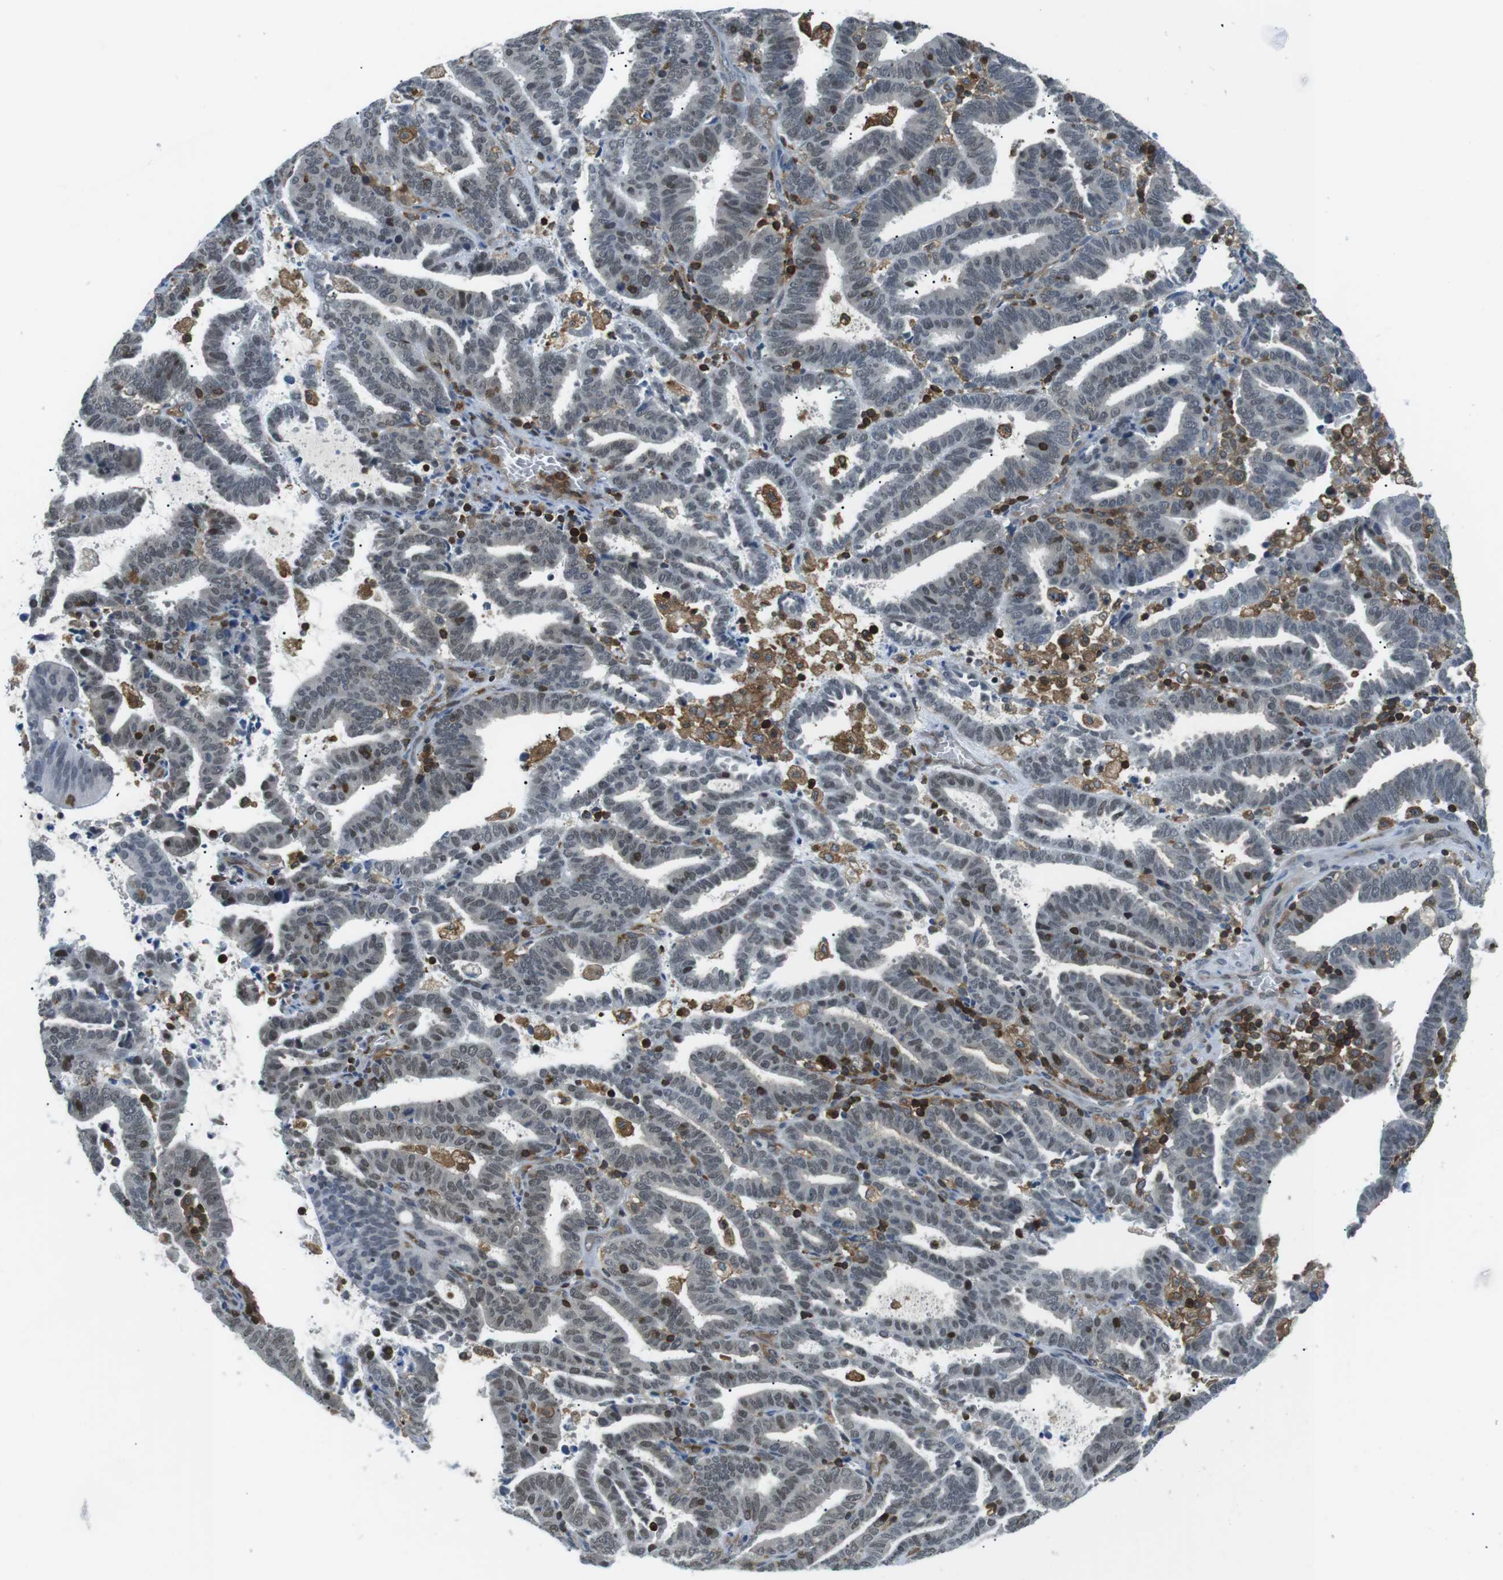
{"staining": {"intensity": "weak", "quantity": "<25%", "location": "nuclear"}, "tissue": "endometrial cancer", "cell_type": "Tumor cells", "image_type": "cancer", "snomed": [{"axis": "morphology", "description": "Adenocarcinoma, NOS"}, {"axis": "topography", "description": "Uterus"}], "caption": "There is no significant positivity in tumor cells of endometrial cancer.", "gene": "STK10", "patient": {"sex": "female", "age": 83}}